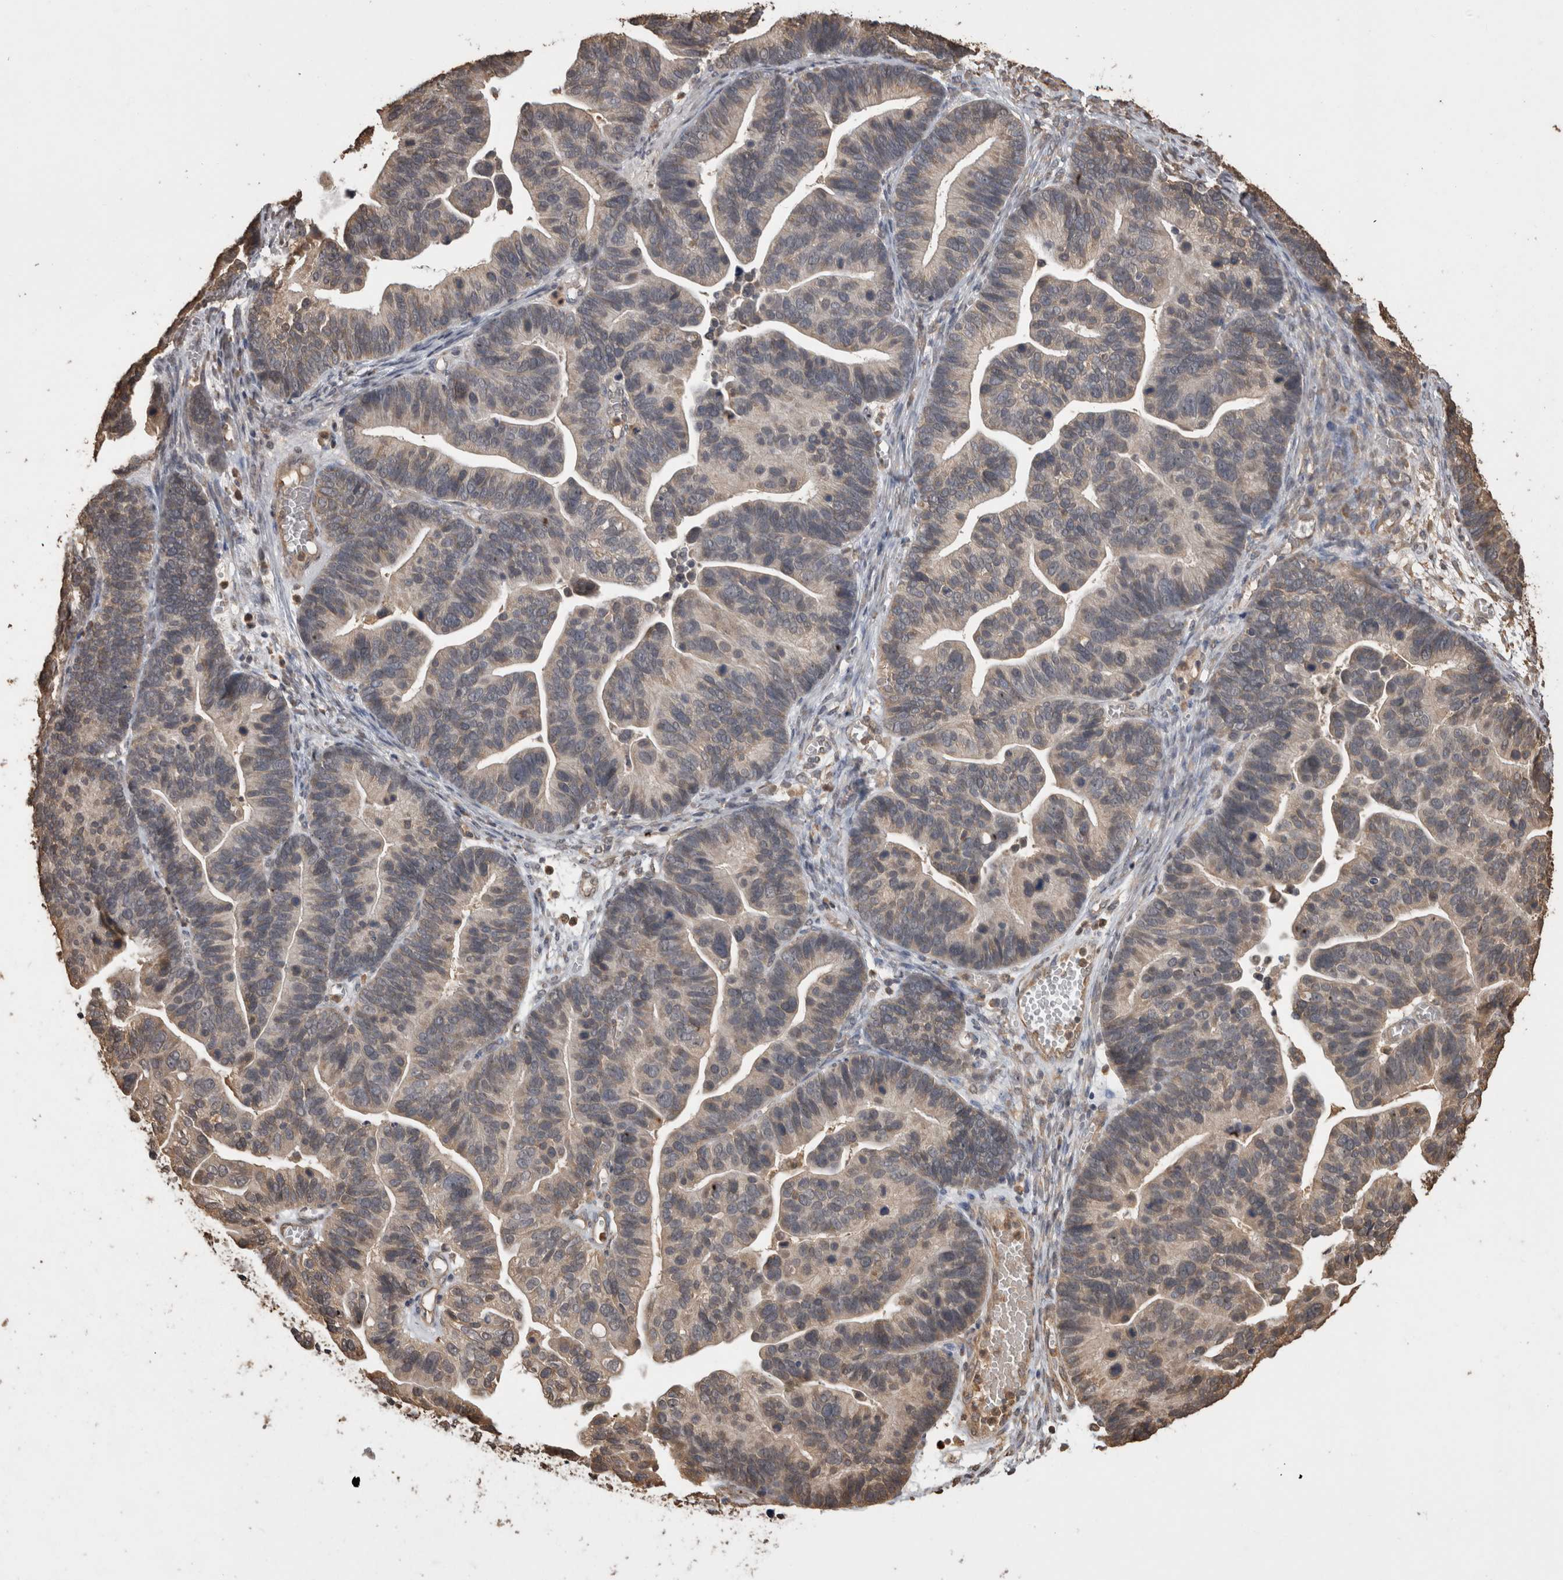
{"staining": {"intensity": "moderate", "quantity": "<25%", "location": "cytoplasmic/membranous"}, "tissue": "ovarian cancer", "cell_type": "Tumor cells", "image_type": "cancer", "snomed": [{"axis": "morphology", "description": "Cystadenocarcinoma, serous, NOS"}, {"axis": "topography", "description": "Ovary"}], "caption": "The photomicrograph reveals immunohistochemical staining of ovarian serous cystadenocarcinoma. There is moderate cytoplasmic/membranous expression is identified in about <25% of tumor cells. (DAB IHC with brightfield microscopy, high magnification).", "gene": "SOCS5", "patient": {"sex": "female", "age": 56}}